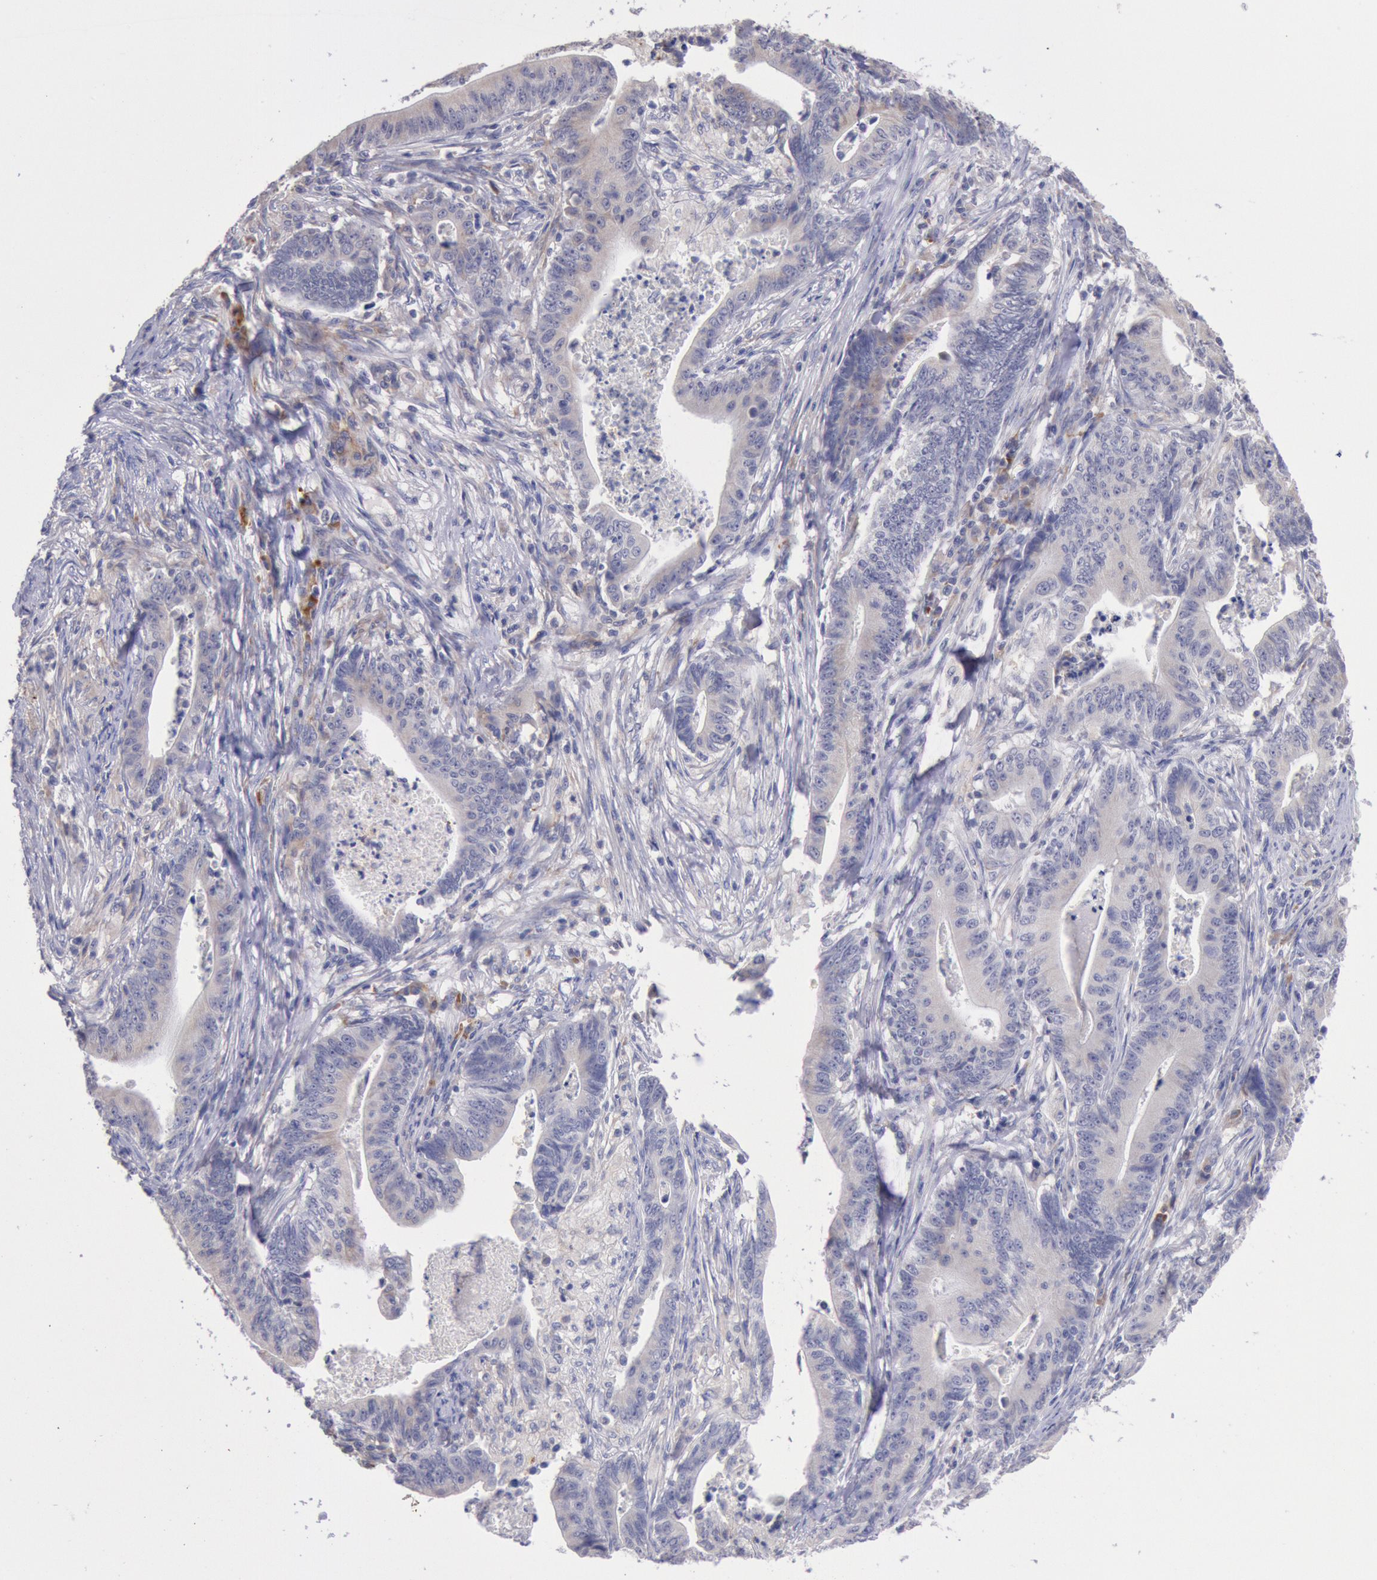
{"staining": {"intensity": "weak", "quantity": "<25%", "location": "cytoplasmic/membranous"}, "tissue": "stomach cancer", "cell_type": "Tumor cells", "image_type": "cancer", "snomed": [{"axis": "morphology", "description": "Adenocarcinoma, NOS"}, {"axis": "topography", "description": "Stomach, lower"}], "caption": "Tumor cells are negative for protein expression in human adenocarcinoma (stomach).", "gene": "GAL3ST1", "patient": {"sex": "female", "age": 86}}